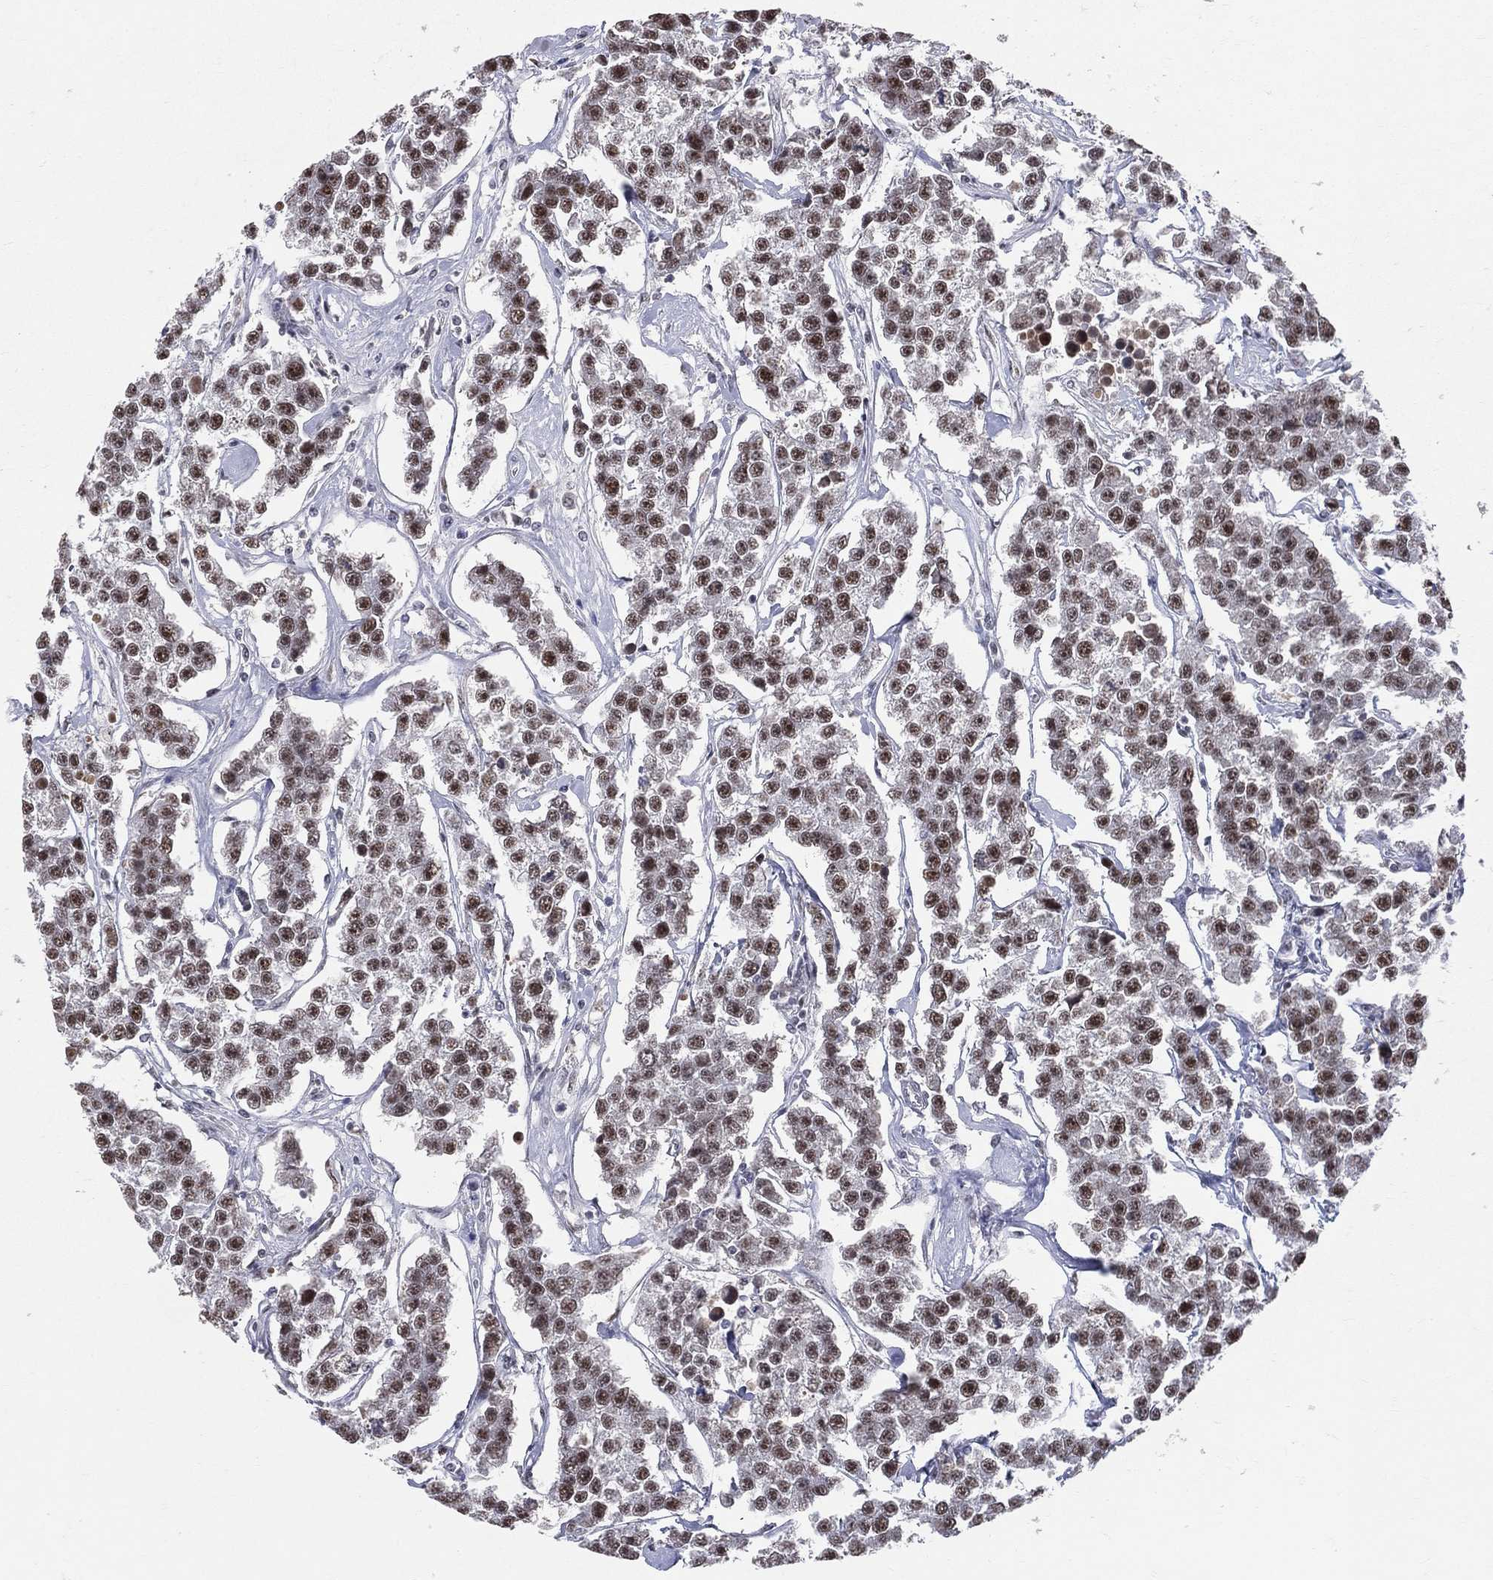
{"staining": {"intensity": "strong", "quantity": ">75%", "location": "nuclear"}, "tissue": "testis cancer", "cell_type": "Tumor cells", "image_type": "cancer", "snomed": [{"axis": "morphology", "description": "Seminoma, NOS"}, {"axis": "topography", "description": "Testis"}], "caption": "Brown immunohistochemical staining in human testis cancer exhibits strong nuclear staining in about >75% of tumor cells.", "gene": "CDK7", "patient": {"sex": "male", "age": 59}}